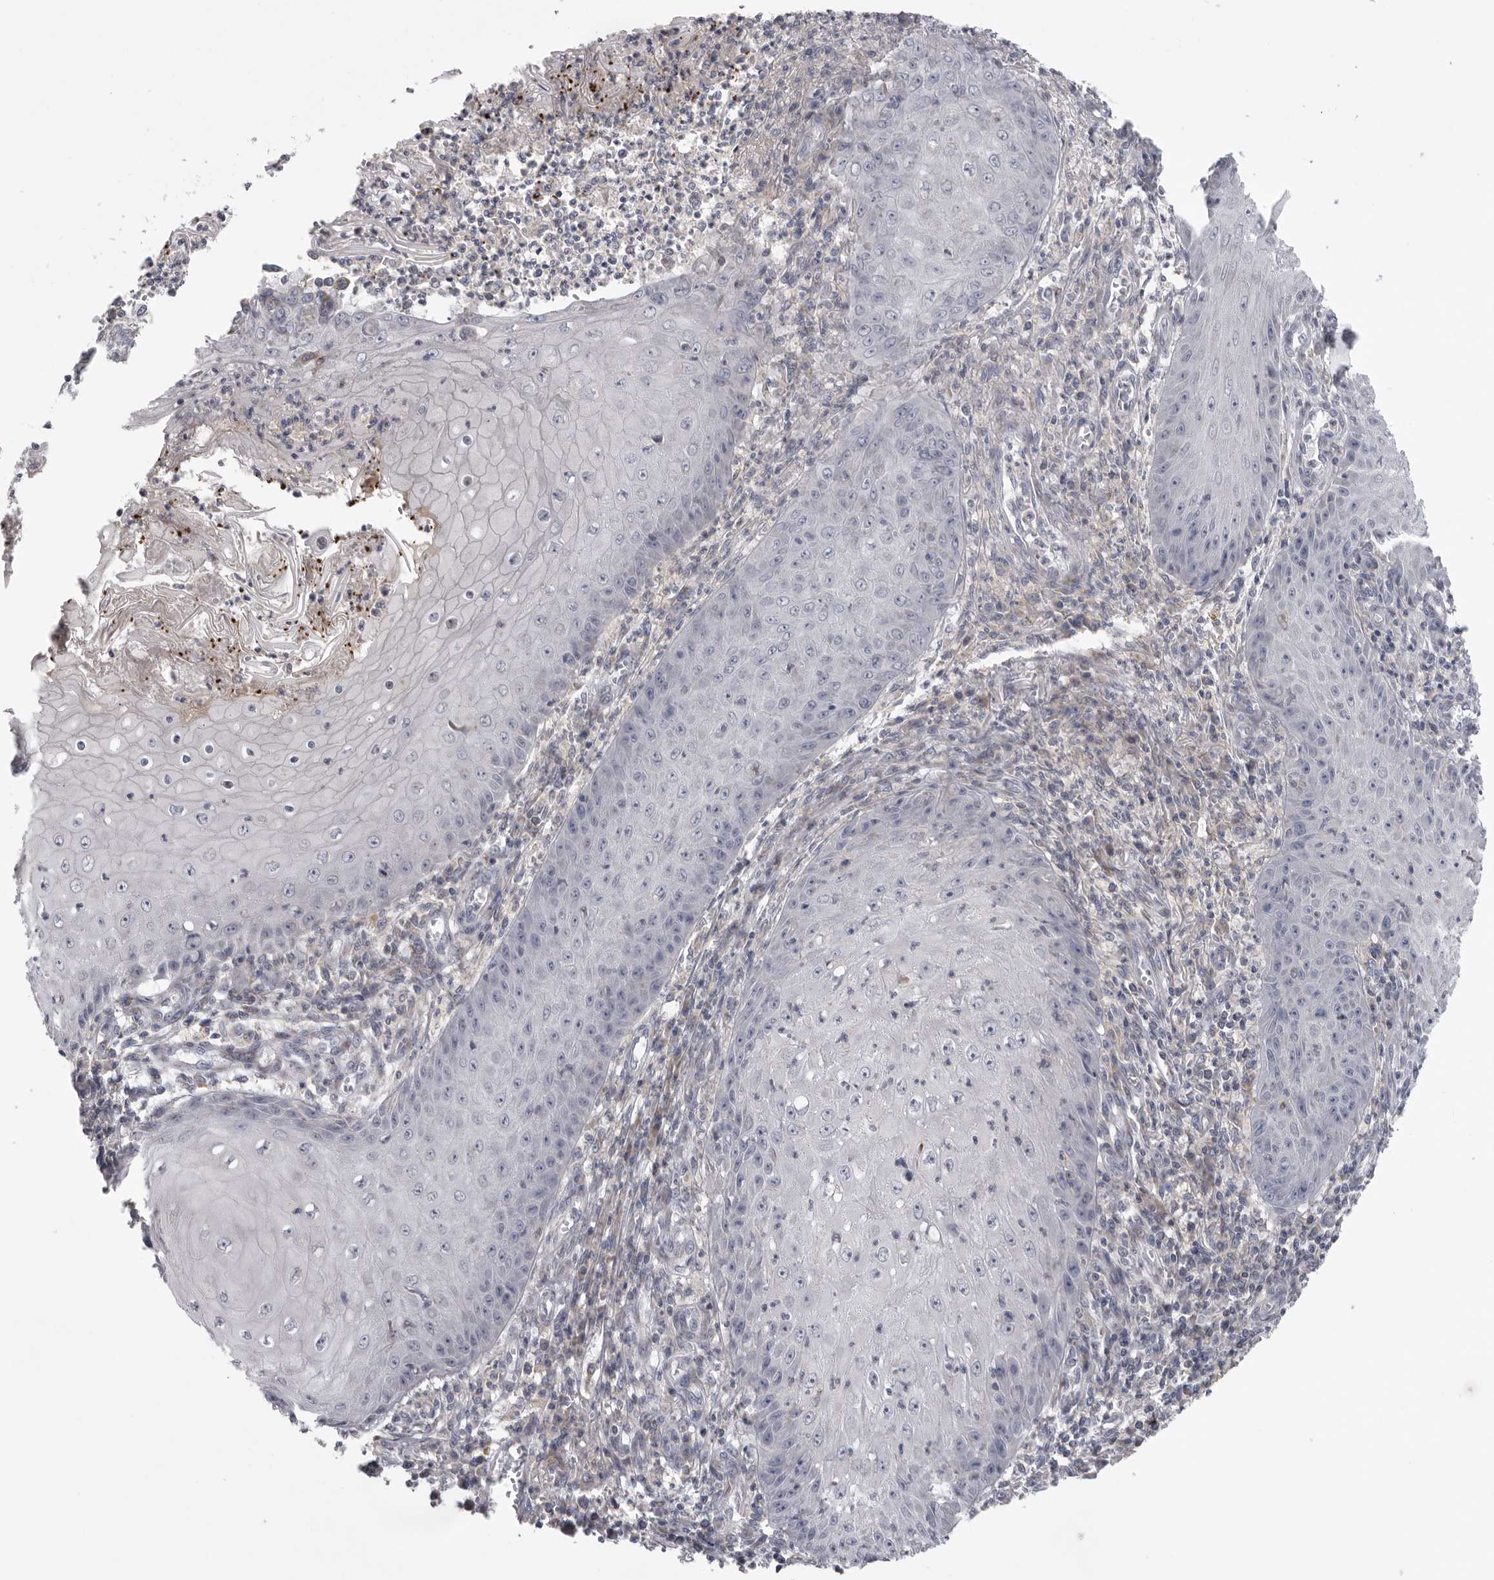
{"staining": {"intensity": "negative", "quantity": "none", "location": "none"}, "tissue": "skin cancer", "cell_type": "Tumor cells", "image_type": "cancer", "snomed": [{"axis": "morphology", "description": "Squamous cell carcinoma, NOS"}, {"axis": "topography", "description": "Skin"}], "caption": "The IHC image has no significant staining in tumor cells of skin squamous cell carcinoma tissue.", "gene": "USP24", "patient": {"sex": "female", "age": 73}}